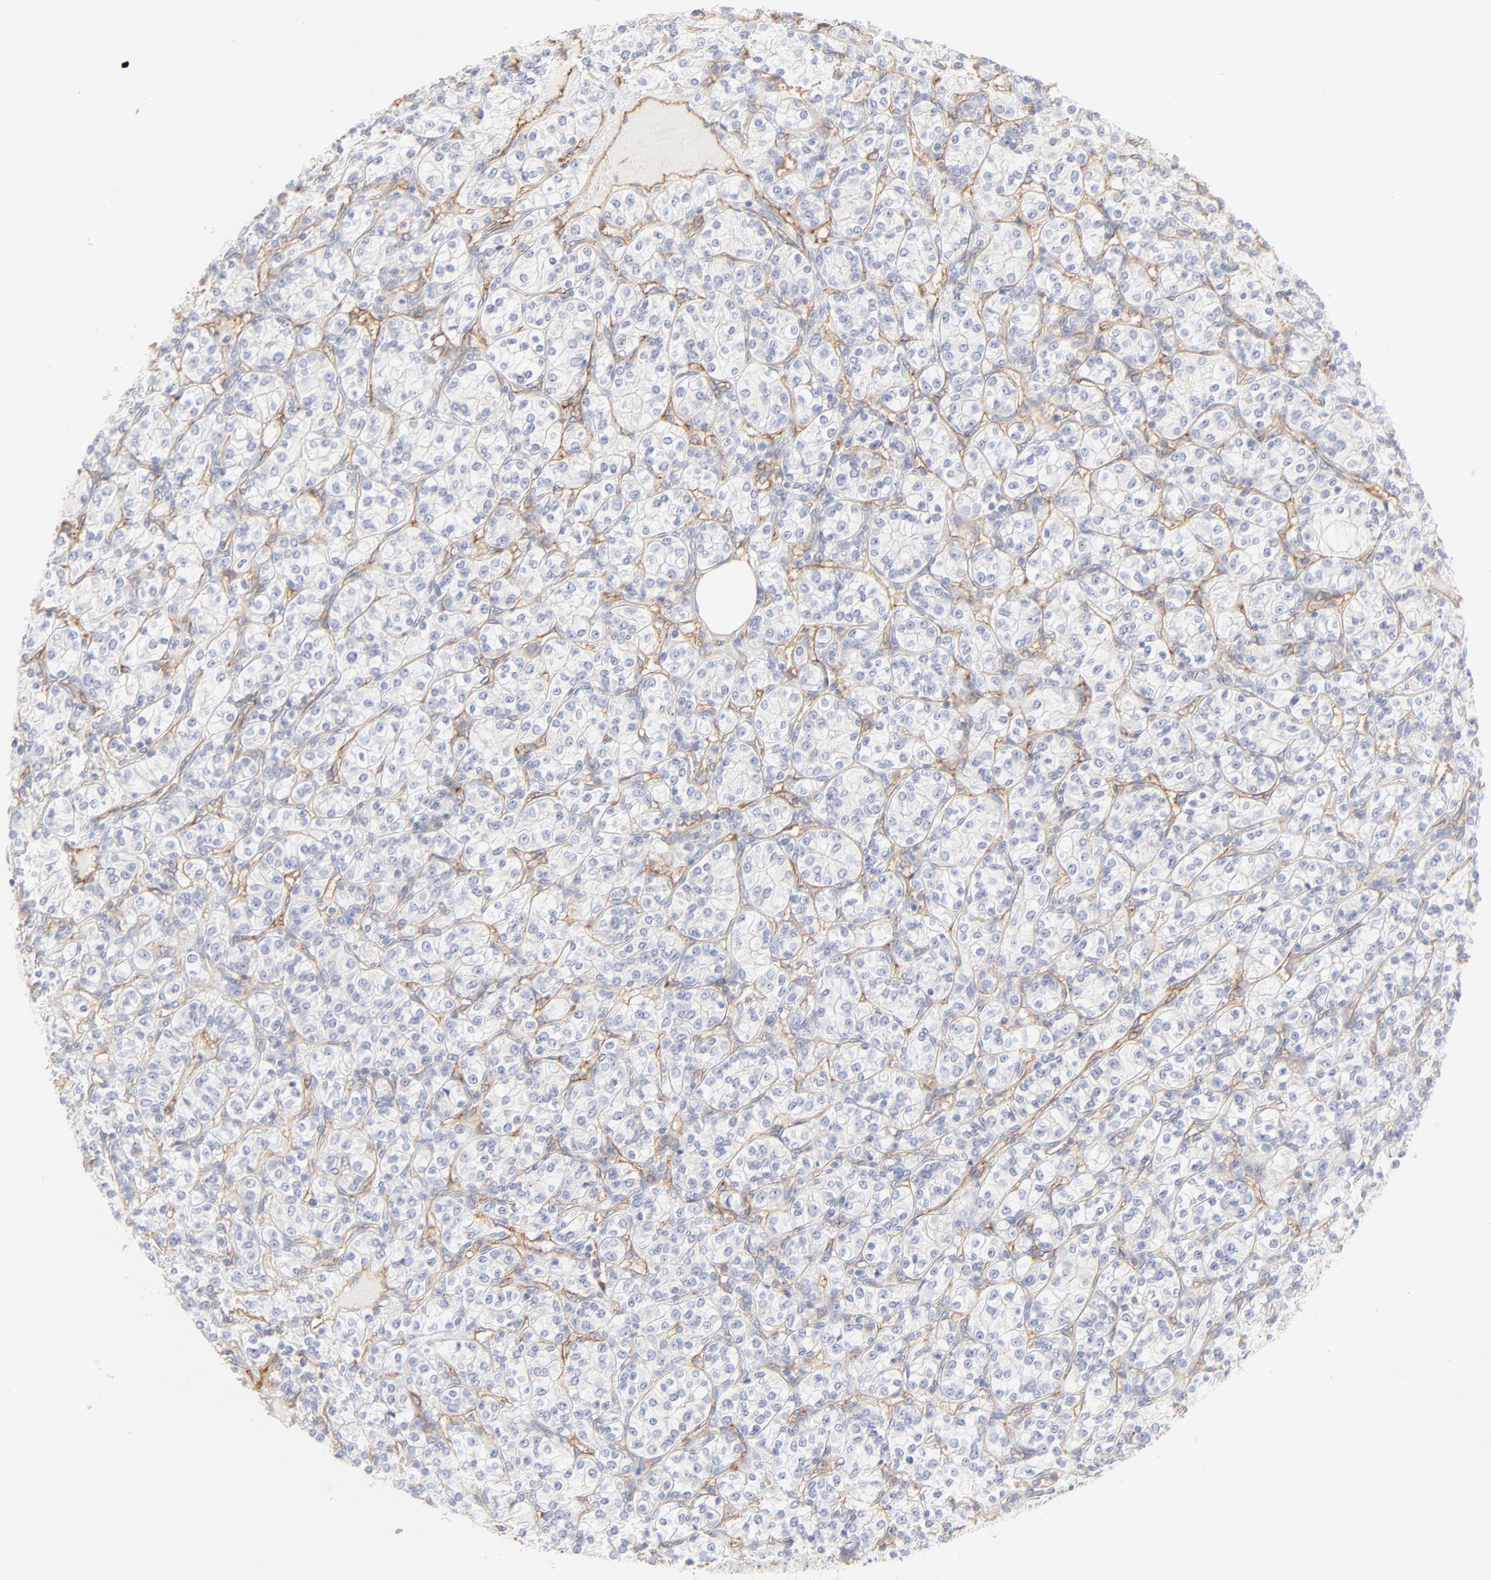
{"staining": {"intensity": "negative", "quantity": "none", "location": "none"}, "tissue": "renal cancer", "cell_type": "Tumor cells", "image_type": "cancer", "snomed": [{"axis": "morphology", "description": "Adenocarcinoma, NOS"}, {"axis": "topography", "description": "Kidney"}], "caption": "DAB (3,3'-diaminobenzidine) immunohistochemical staining of renal cancer shows no significant positivity in tumor cells. (DAB IHC visualized using brightfield microscopy, high magnification).", "gene": "ITGA5", "patient": {"sex": "male", "age": 77}}